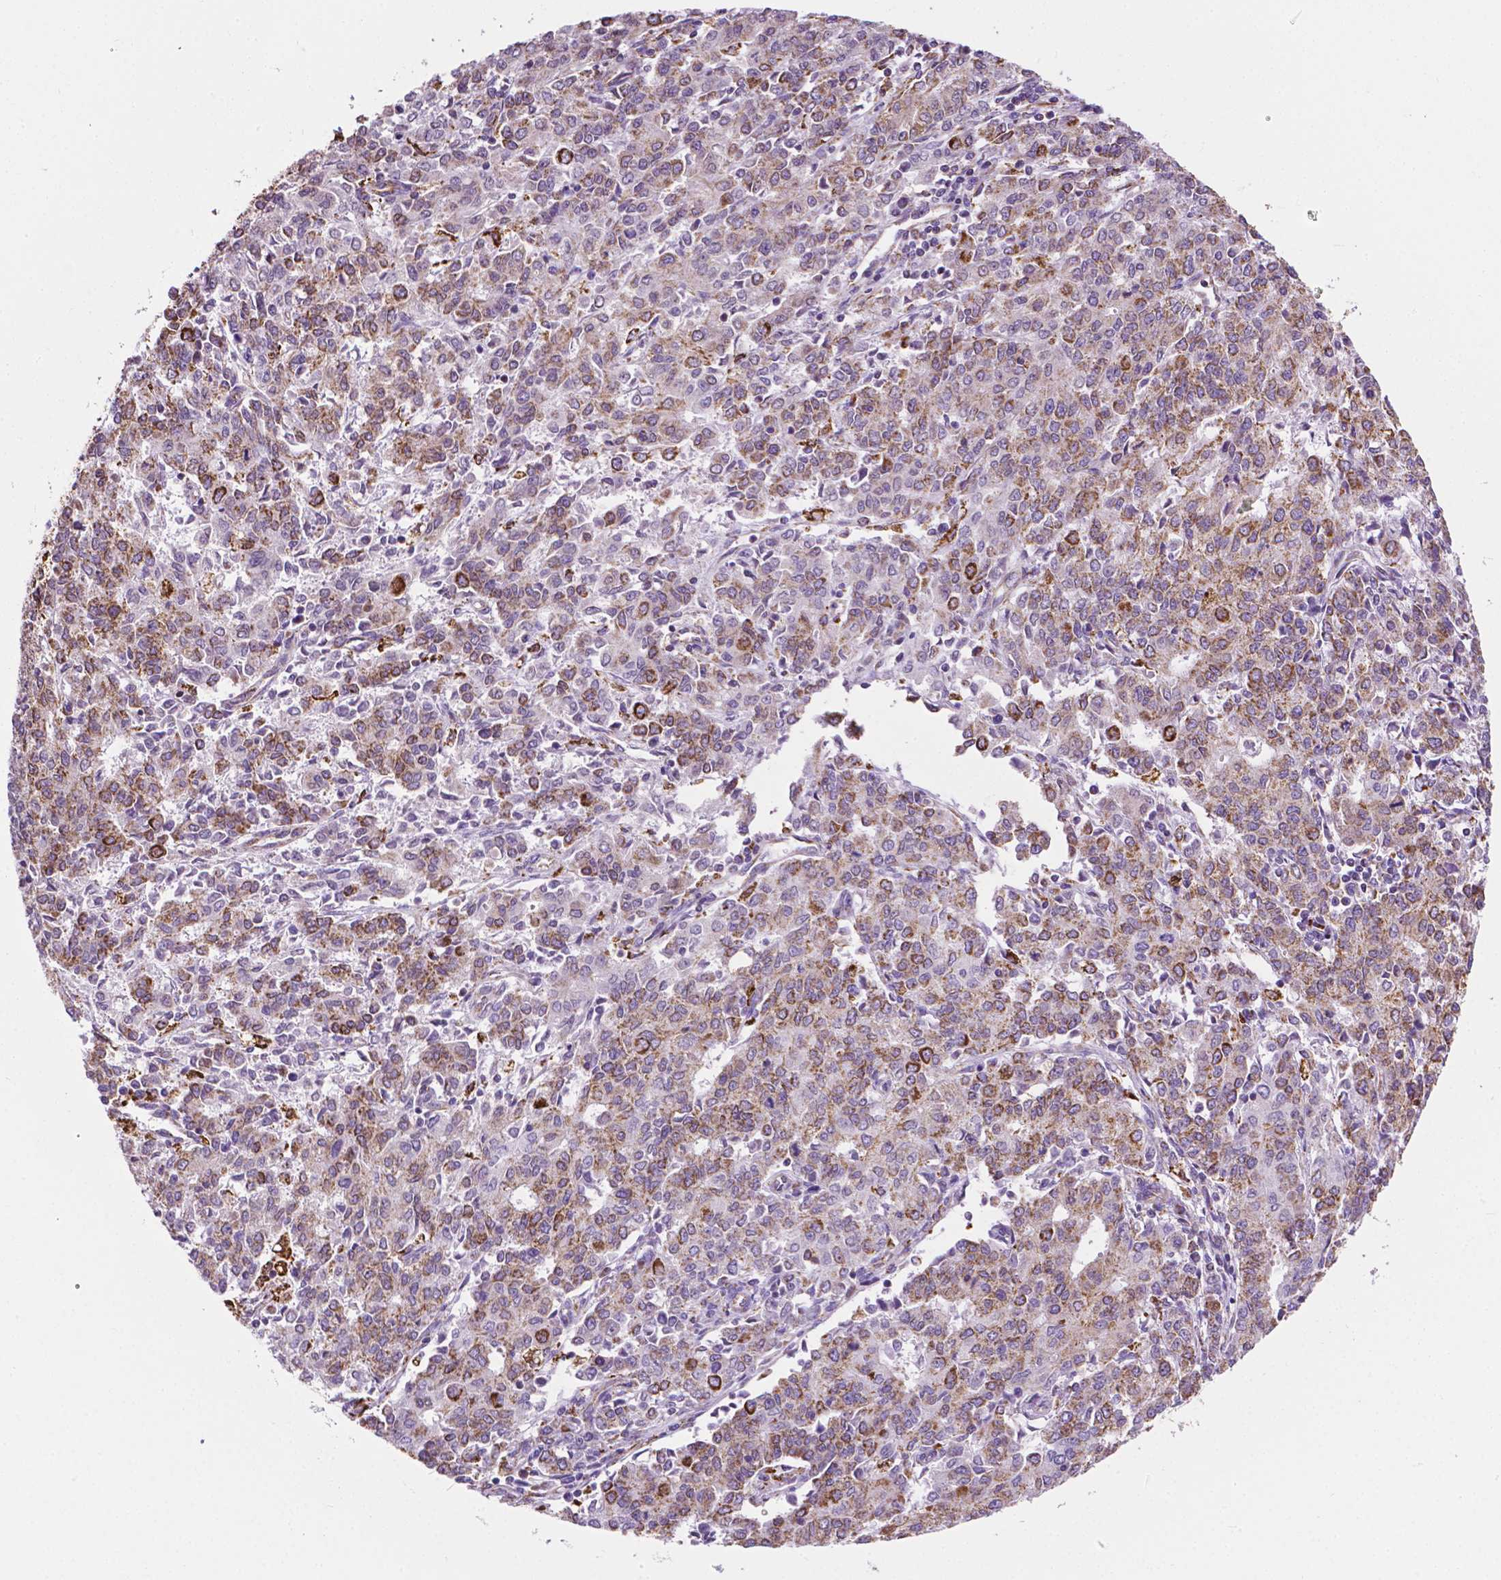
{"staining": {"intensity": "strong", "quantity": "25%-75%", "location": "cytoplasmic/membranous"}, "tissue": "endometrial cancer", "cell_type": "Tumor cells", "image_type": "cancer", "snomed": [{"axis": "morphology", "description": "Adenocarcinoma, NOS"}, {"axis": "topography", "description": "Endometrium"}], "caption": "Immunohistochemical staining of endometrial cancer (adenocarcinoma) demonstrates high levels of strong cytoplasmic/membranous protein expression in about 25%-75% of tumor cells.", "gene": "RMDN3", "patient": {"sex": "female", "age": 50}}